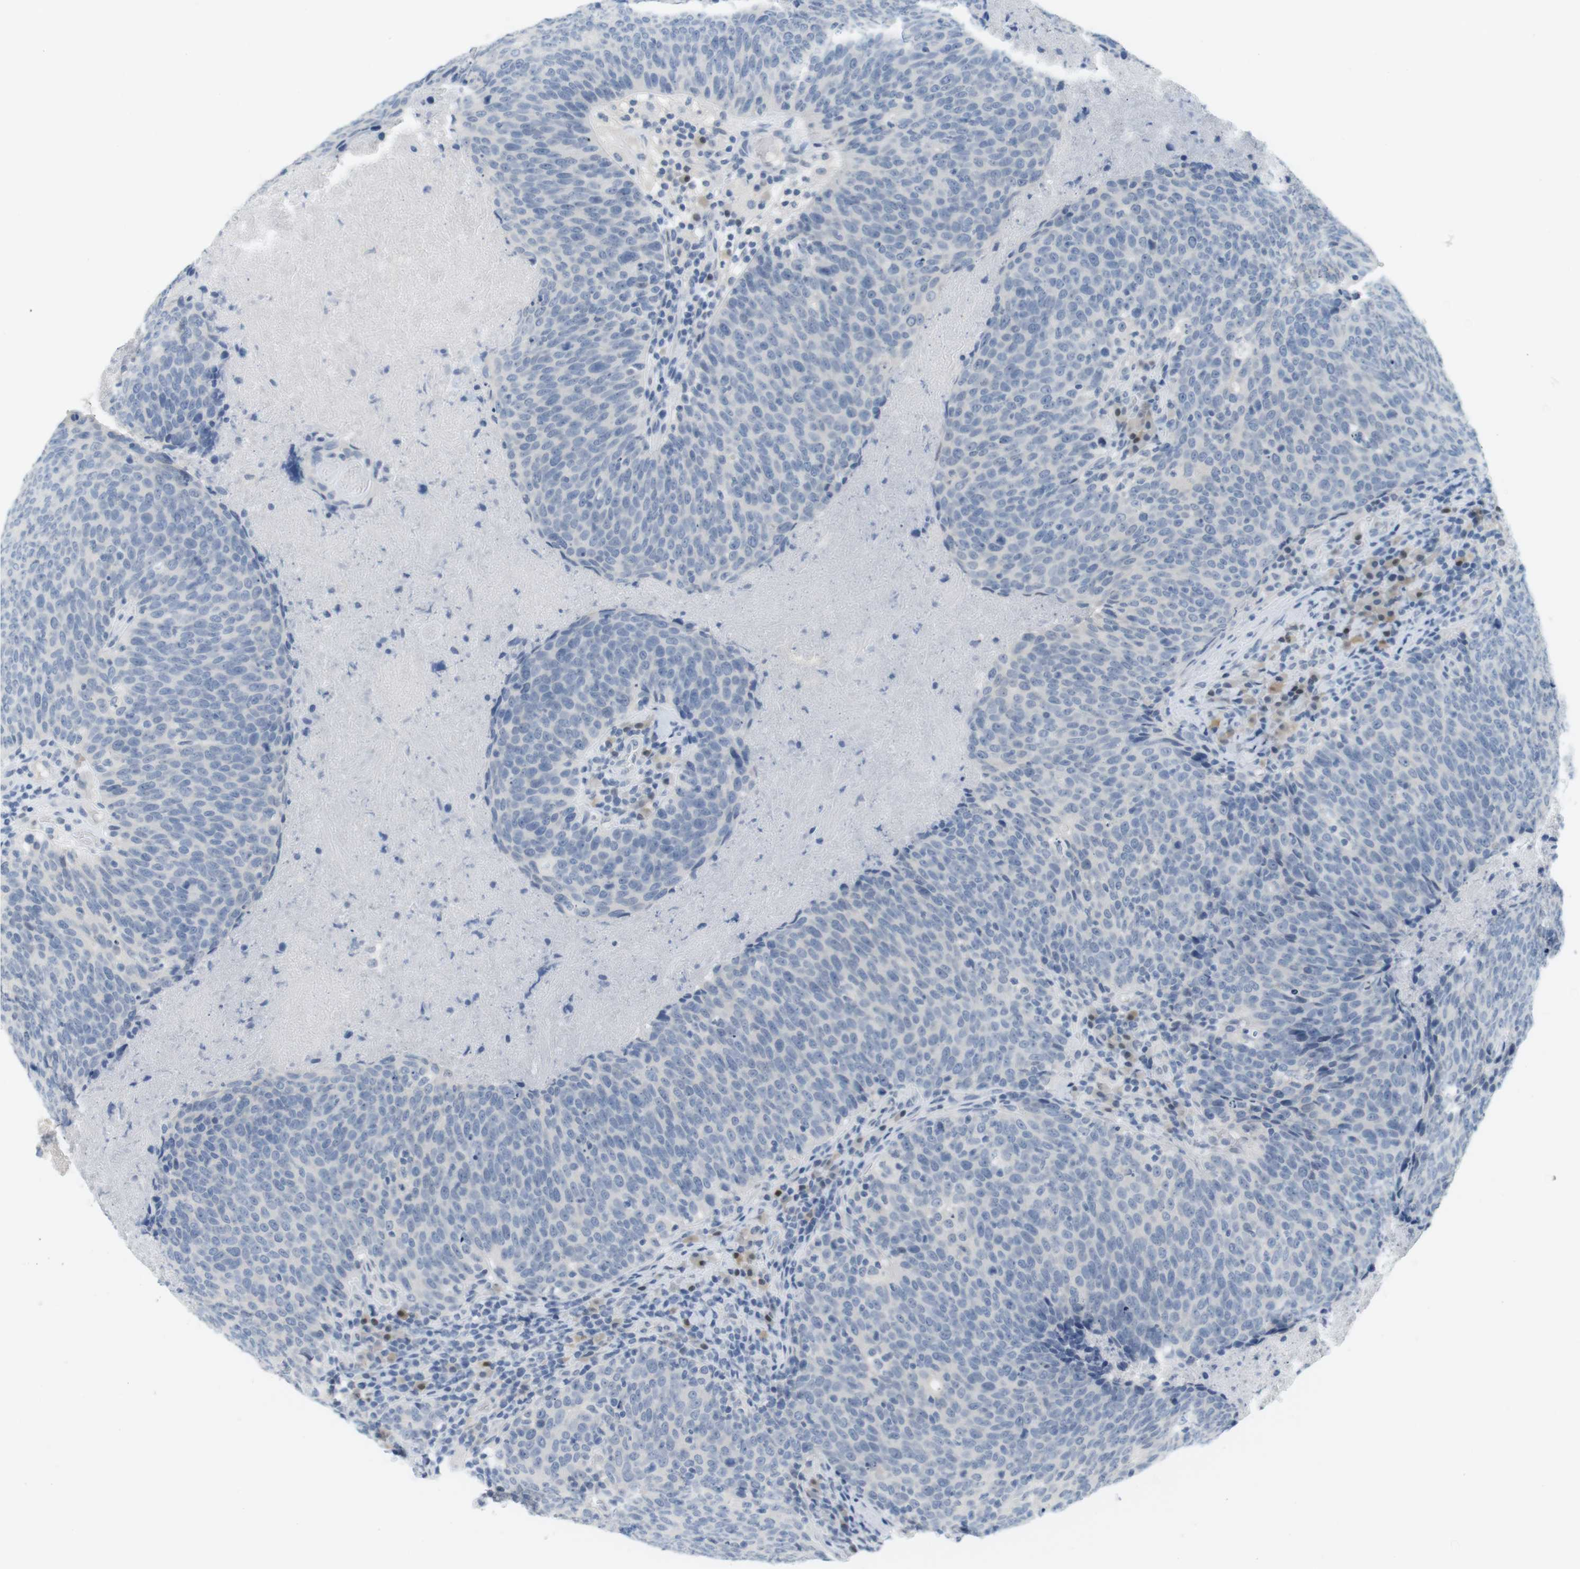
{"staining": {"intensity": "negative", "quantity": "none", "location": "none"}, "tissue": "head and neck cancer", "cell_type": "Tumor cells", "image_type": "cancer", "snomed": [{"axis": "morphology", "description": "Squamous cell carcinoma, NOS"}, {"axis": "morphology", "description": "Squamous cell carcinoma, metastatic, NOS"}, {"axis": "topography", "description": "Lymph node"}, {"axis": "topography", "description": "Head-Neck"}], "caption": "There is no significant staining in tumor cells of squamous cell carcinoma (head and neck).", "gene": "CREB3L2", "patient": {"sex": "male", "age": 62}}